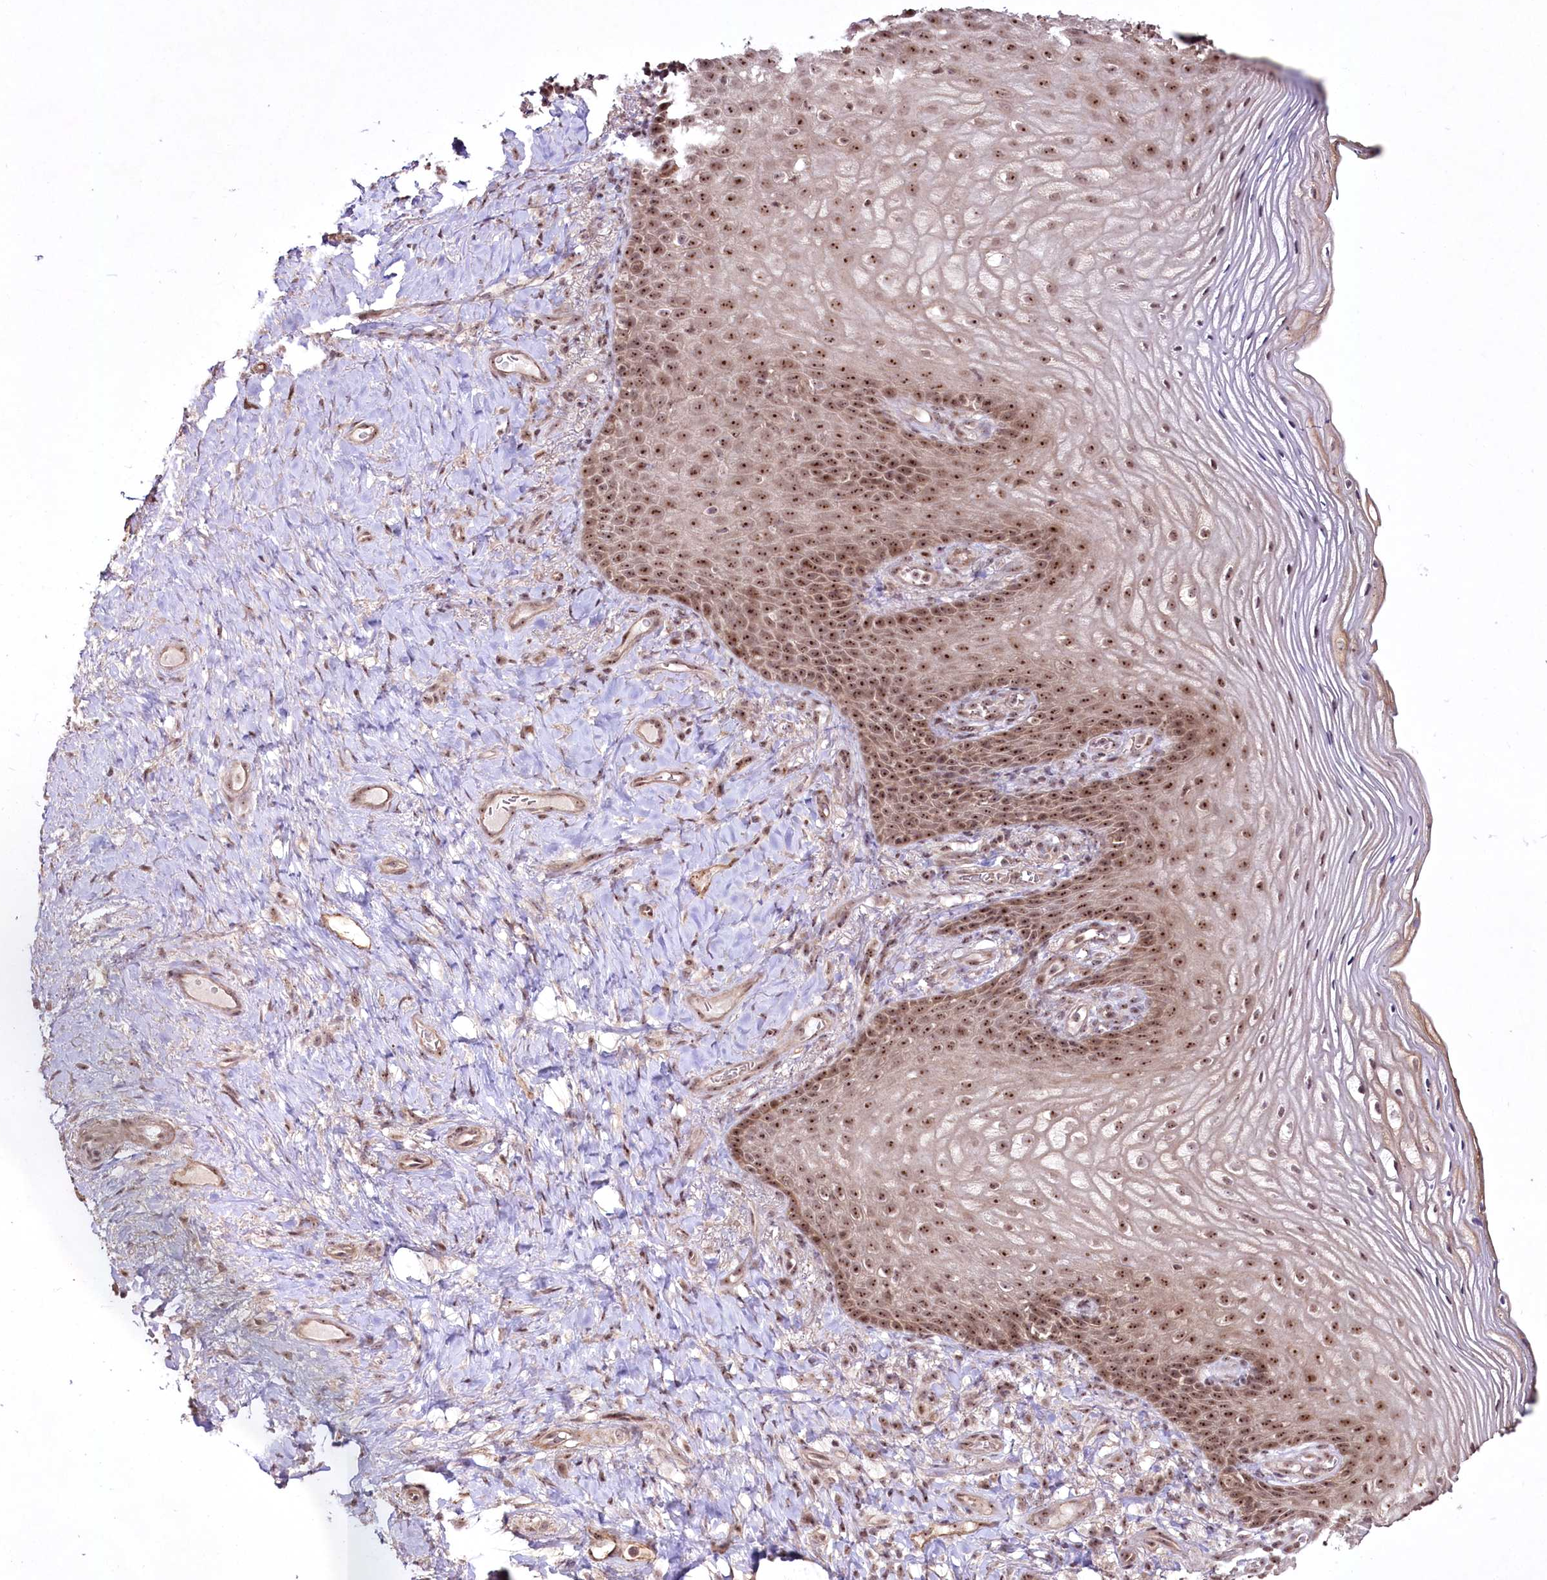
{"staining": {"intensity": "moderate", "quantity": ">75%", "location": "nuclear"}, "tissue": "vagina", "cell_type": "Squamous epithelial cells", "image_type": "normal", "snomed": [{"axis": "morphology", "description": "Normal tissue, NOS"}, {"axis": "topography", "description": "Vagina"}], "caption": "Immunohistochemistry (IHC) image of unremarkable vagina stained for a protein (brown), which shows medium levels of moderate nuclear staining in approximately >75% of squamous epithelial cells.", "gene": "CCDC59", "patient": {"sex": "female", "age": 60}}